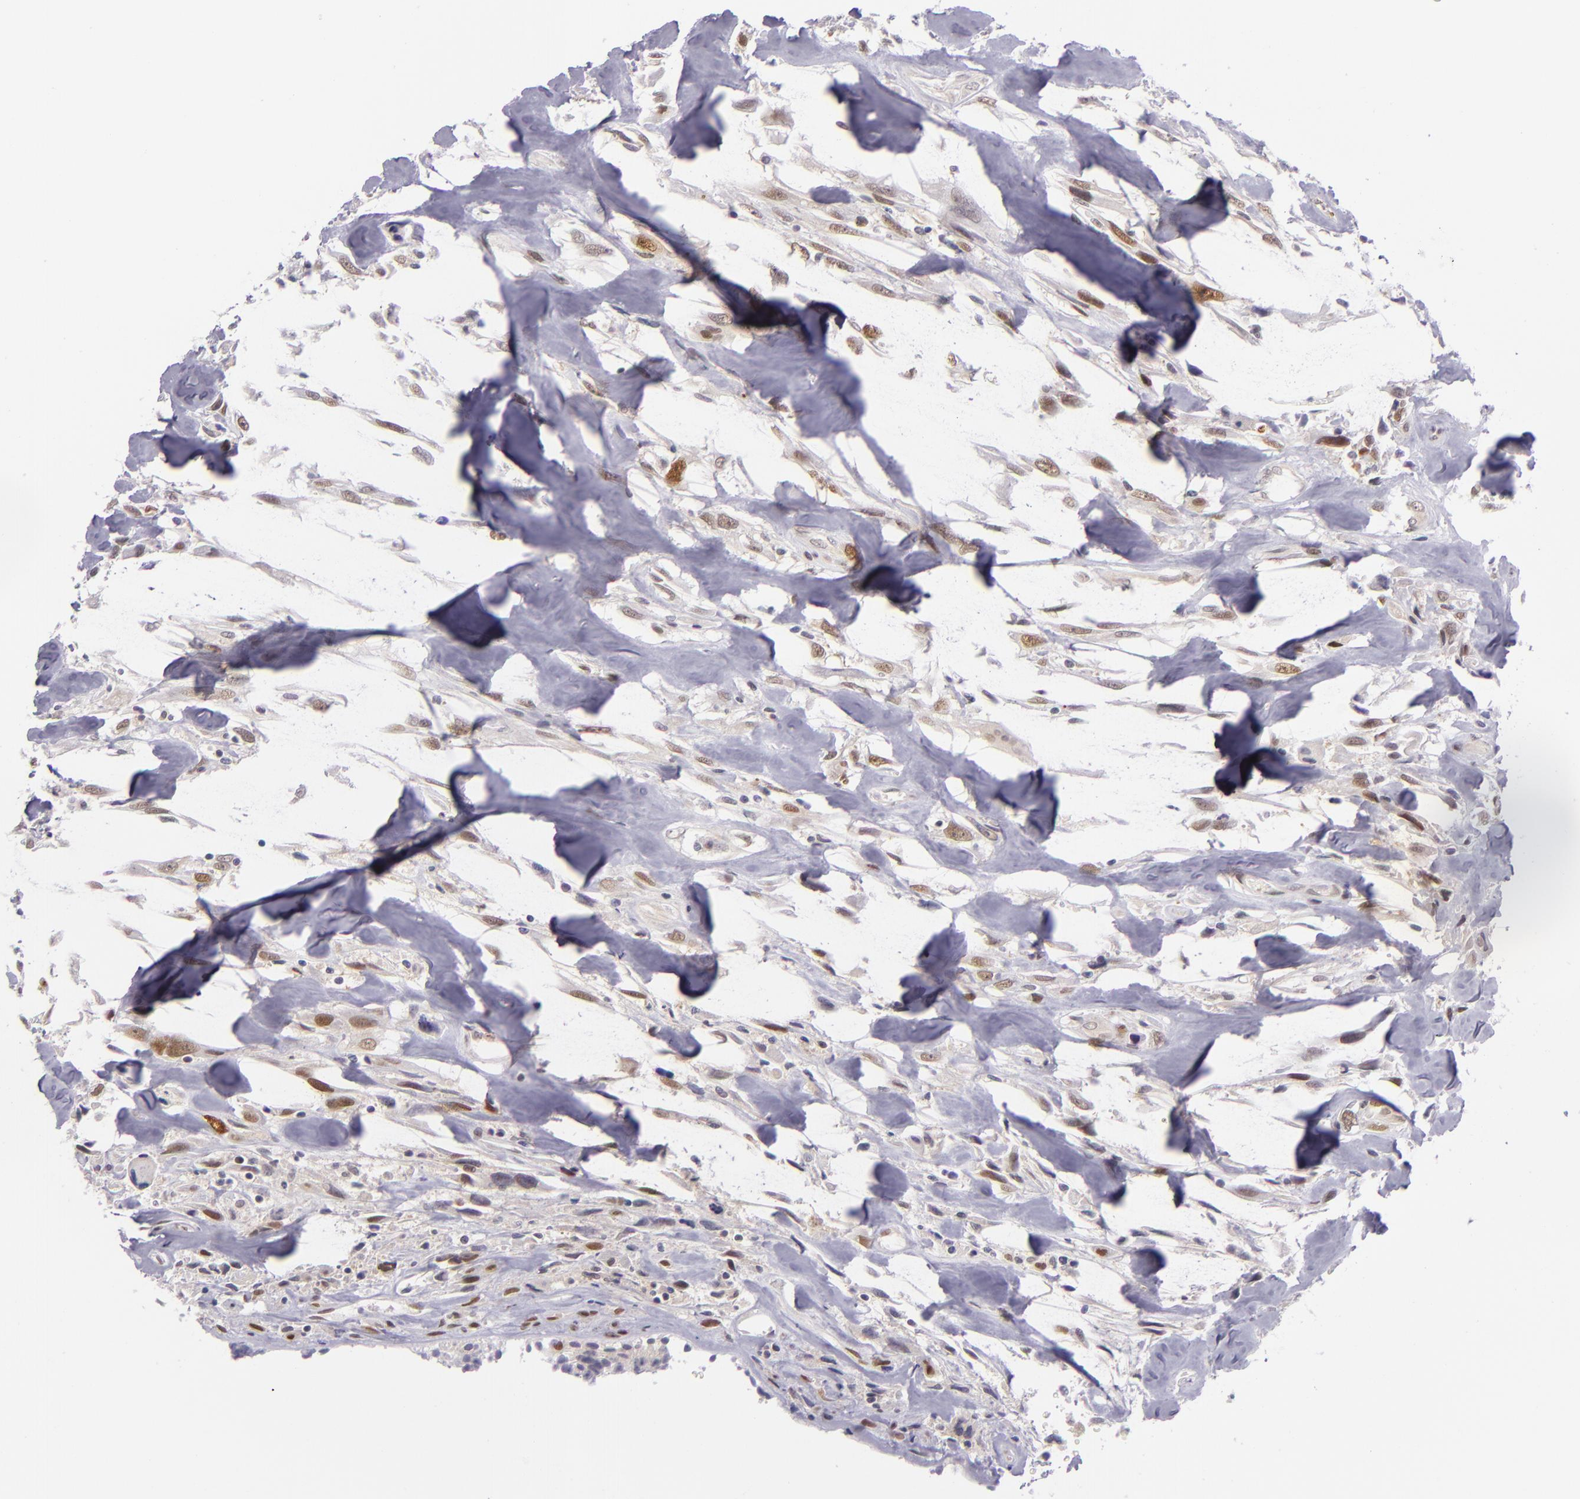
{"staining": {"intensity": "strong", "quantity": ">75%", "location": "nuclear"}, "tissue": "breast cancer", "cell_type": "Tumor cells", "image_type": "cancer", "snomed": [{"axis": "morphology", "description": "Neoplasm, malignant, NOS"}, {"axis": "topography", "description": "Breast"}], "caption": "IHC (DAB) staining of human malignant neoplasm (breast) demonstrates strong nuclear protein expression in about >75% of tumor cells.", "gene": "CSE1L", "patient": {"sex": "female", "age": 50}}